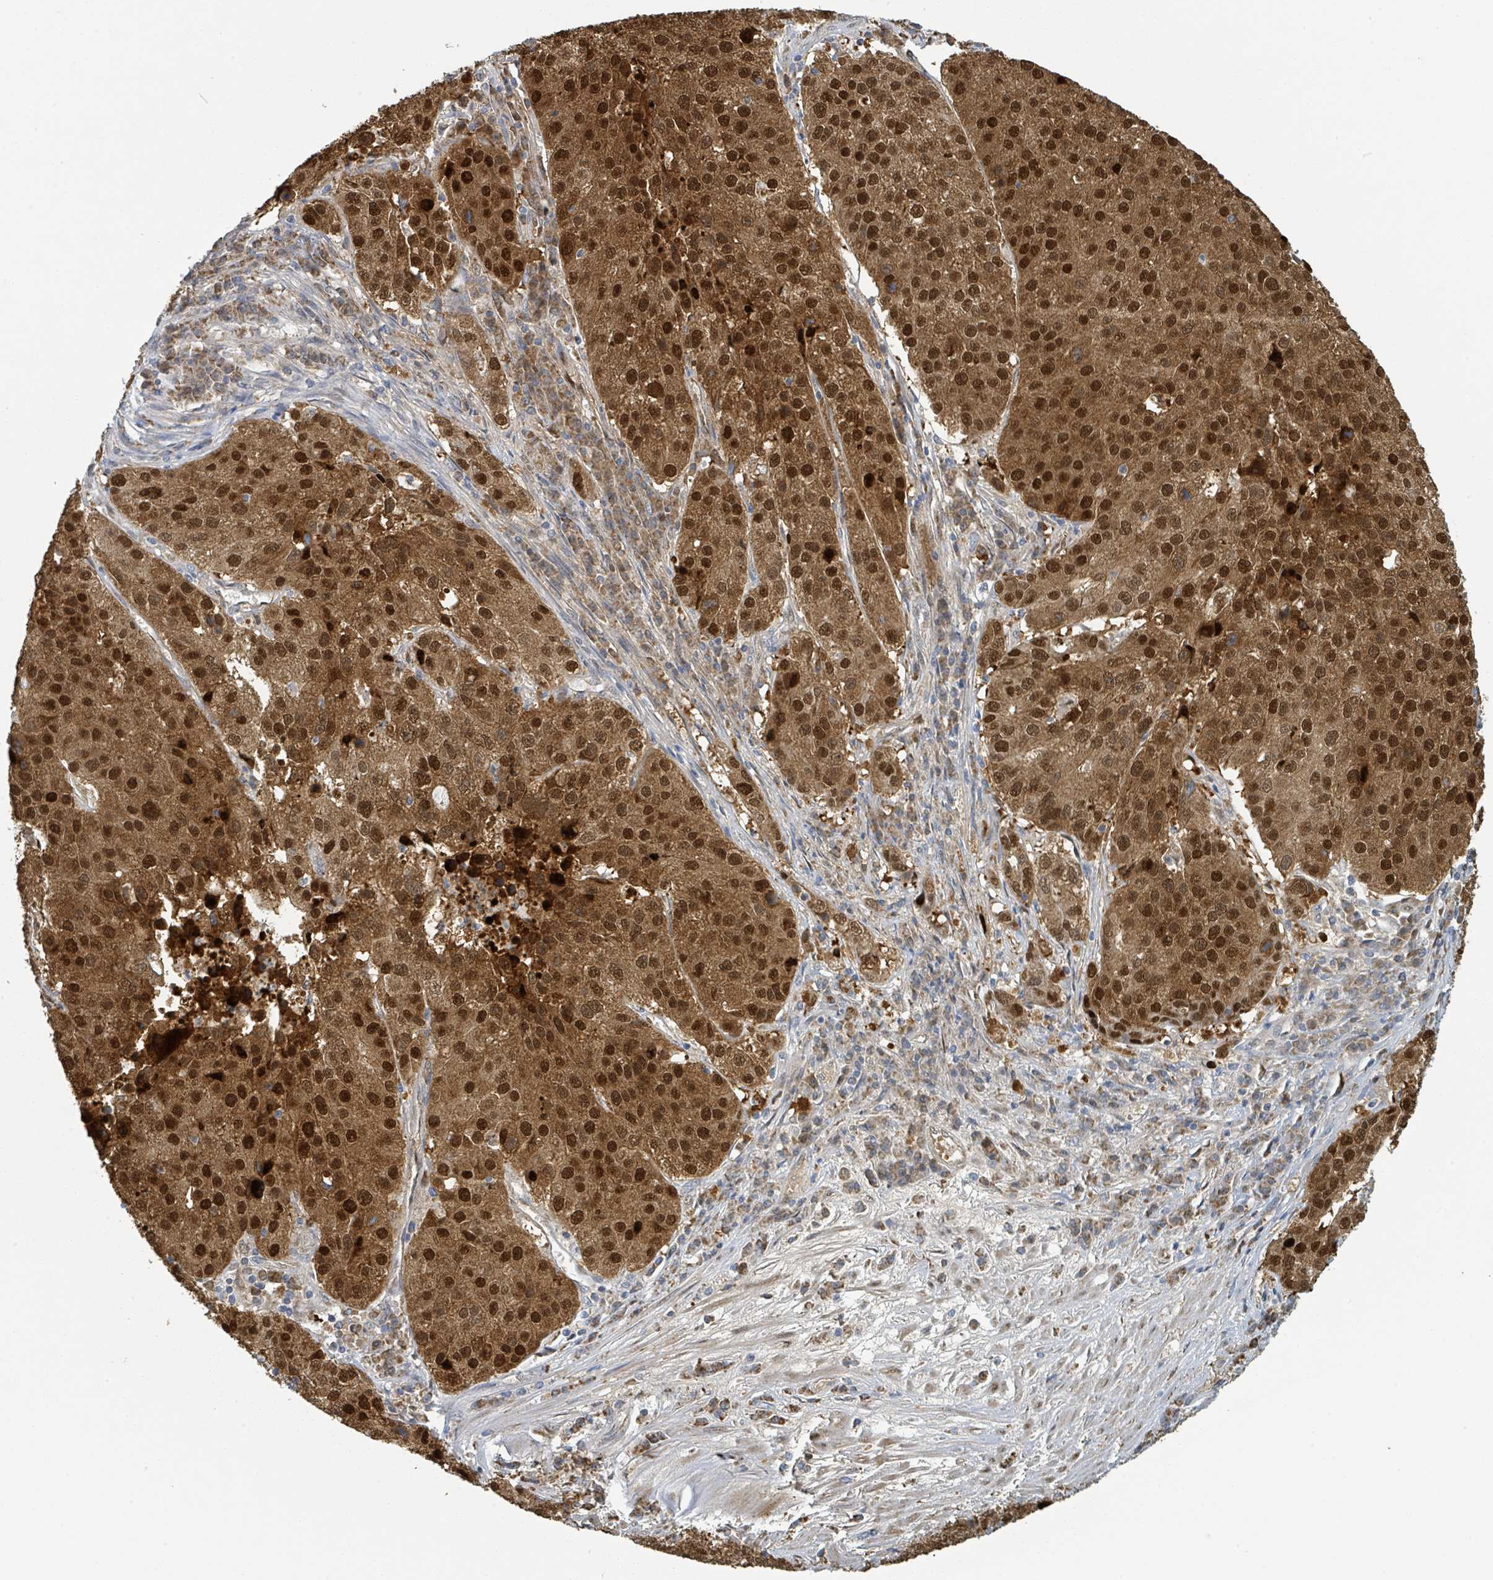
{"staining": {"intensity": "strong", "quantity": ">75%", "location": "cytoplasmic/membranous,nuclear"}, "tissue": "stomach cancer", "cell_type": "Tumor cells", "image_type": "cancer", "snomed": [{"axis": "morphology", "description": "Adenocarcinoma, NOS"}, {"axis": "topography", "description": "Stomach"}], "caption": "Immunohistochemistry (IHC) image of stomach cancer stained for a protein (brown), which reveals high levels of strong cytoplasmic/membranous and nuclear expression in about >75% of tumor cells.", "gene": "PSMB7", "patient": {"sex": "male", "age": 71}}